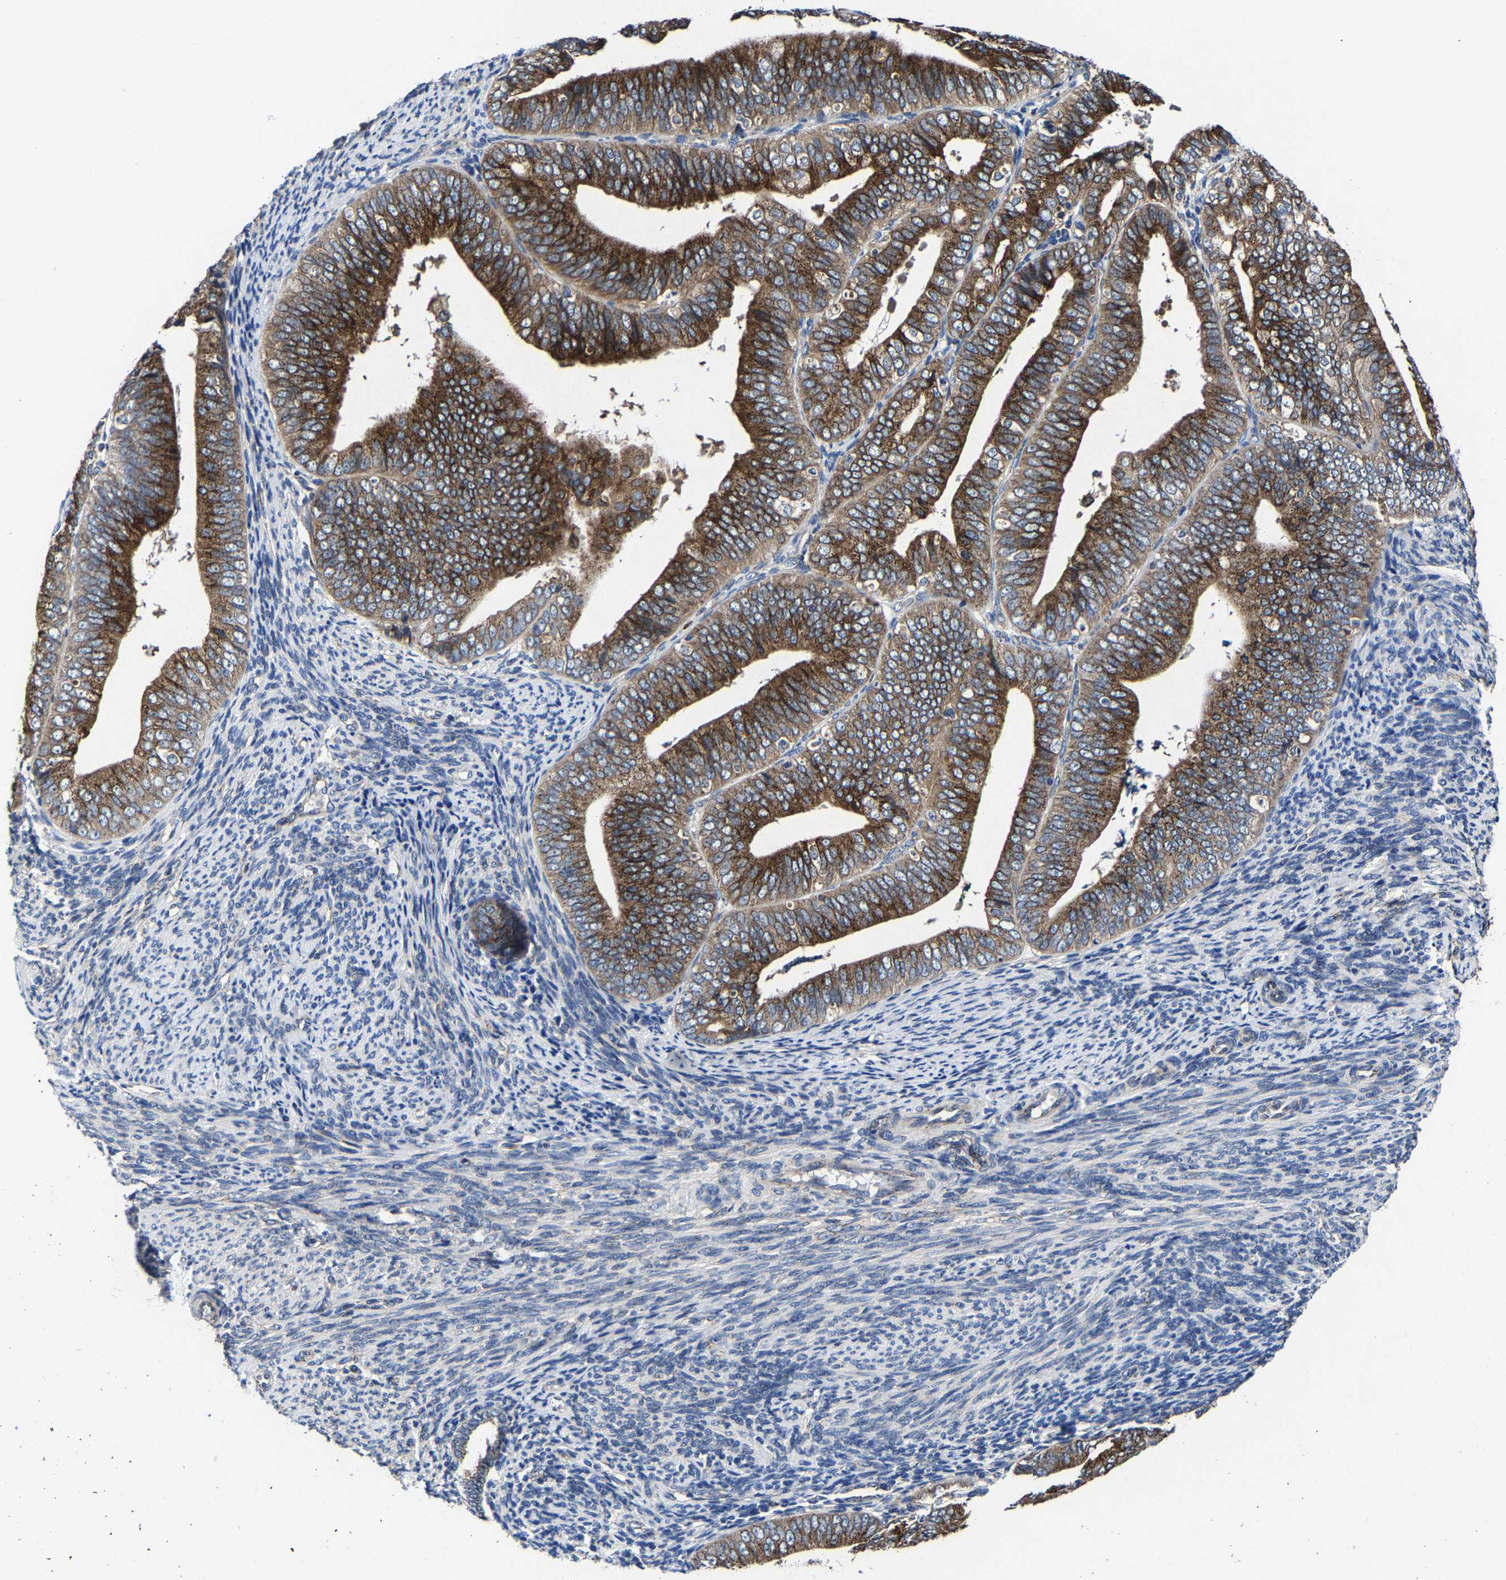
{"staining": {"intensity": "strong", "quantity": ">75%", "location": "cytoplasmic/membranous"}, "tissue": "endometrial cancer", "cell_type": "Tumor cells", "image_type": "cancer", "snomed": [{"axis": "morphology", "description": "Adenocarcinoma, NOS"}, {"axis": "topography", "description": "Endometrium"}], "caption": "Strong cytoplasmic/membranous positivity for a protein is appreciated in approximately >75% of tumor cells of endometrial cancer using immunohistochemistry (IHC).", "gene": "EBAG9", "patient": {"sex": "female", "age": 63}}